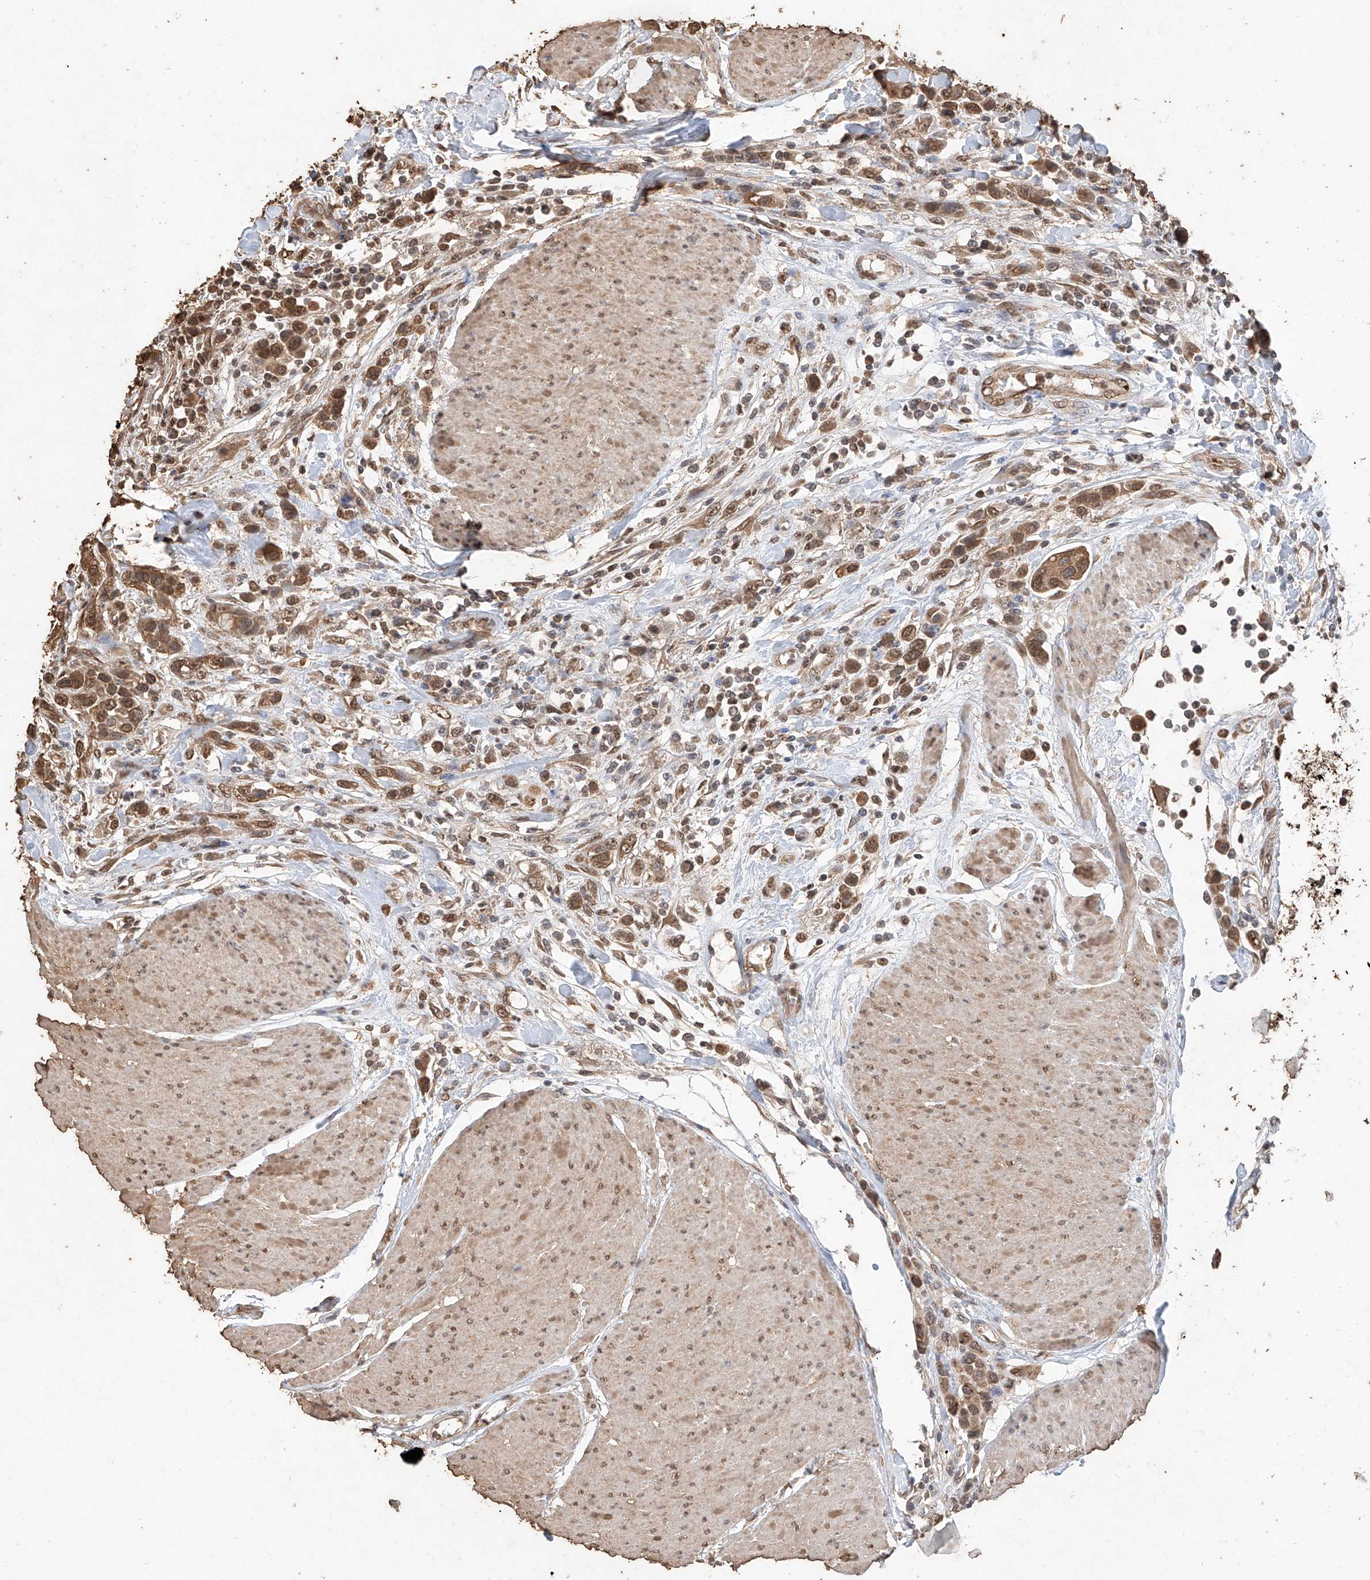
{"staining": {"intensity": "moderate", "quantity": ">75%", "location": "cytoplasmic/membranous,nuclear"}, "tissue": "urothelial cancer", "cell_type": "Tumor cells", "image_type": "cancer", "snomed": [{"axis": "morphology", "description": "Urothelial carcinoma, High grade"}, {"axis": "topography", "description": "Urinary bladder"}], "caption": "The immunohistochemical stain labels moderate cytoplasmic/membranous and nuclear staining in tumor cells of urothelial cancer tissue.", "gene": "ELOVL1", "patient": {"sex": "male", "age": 50}}